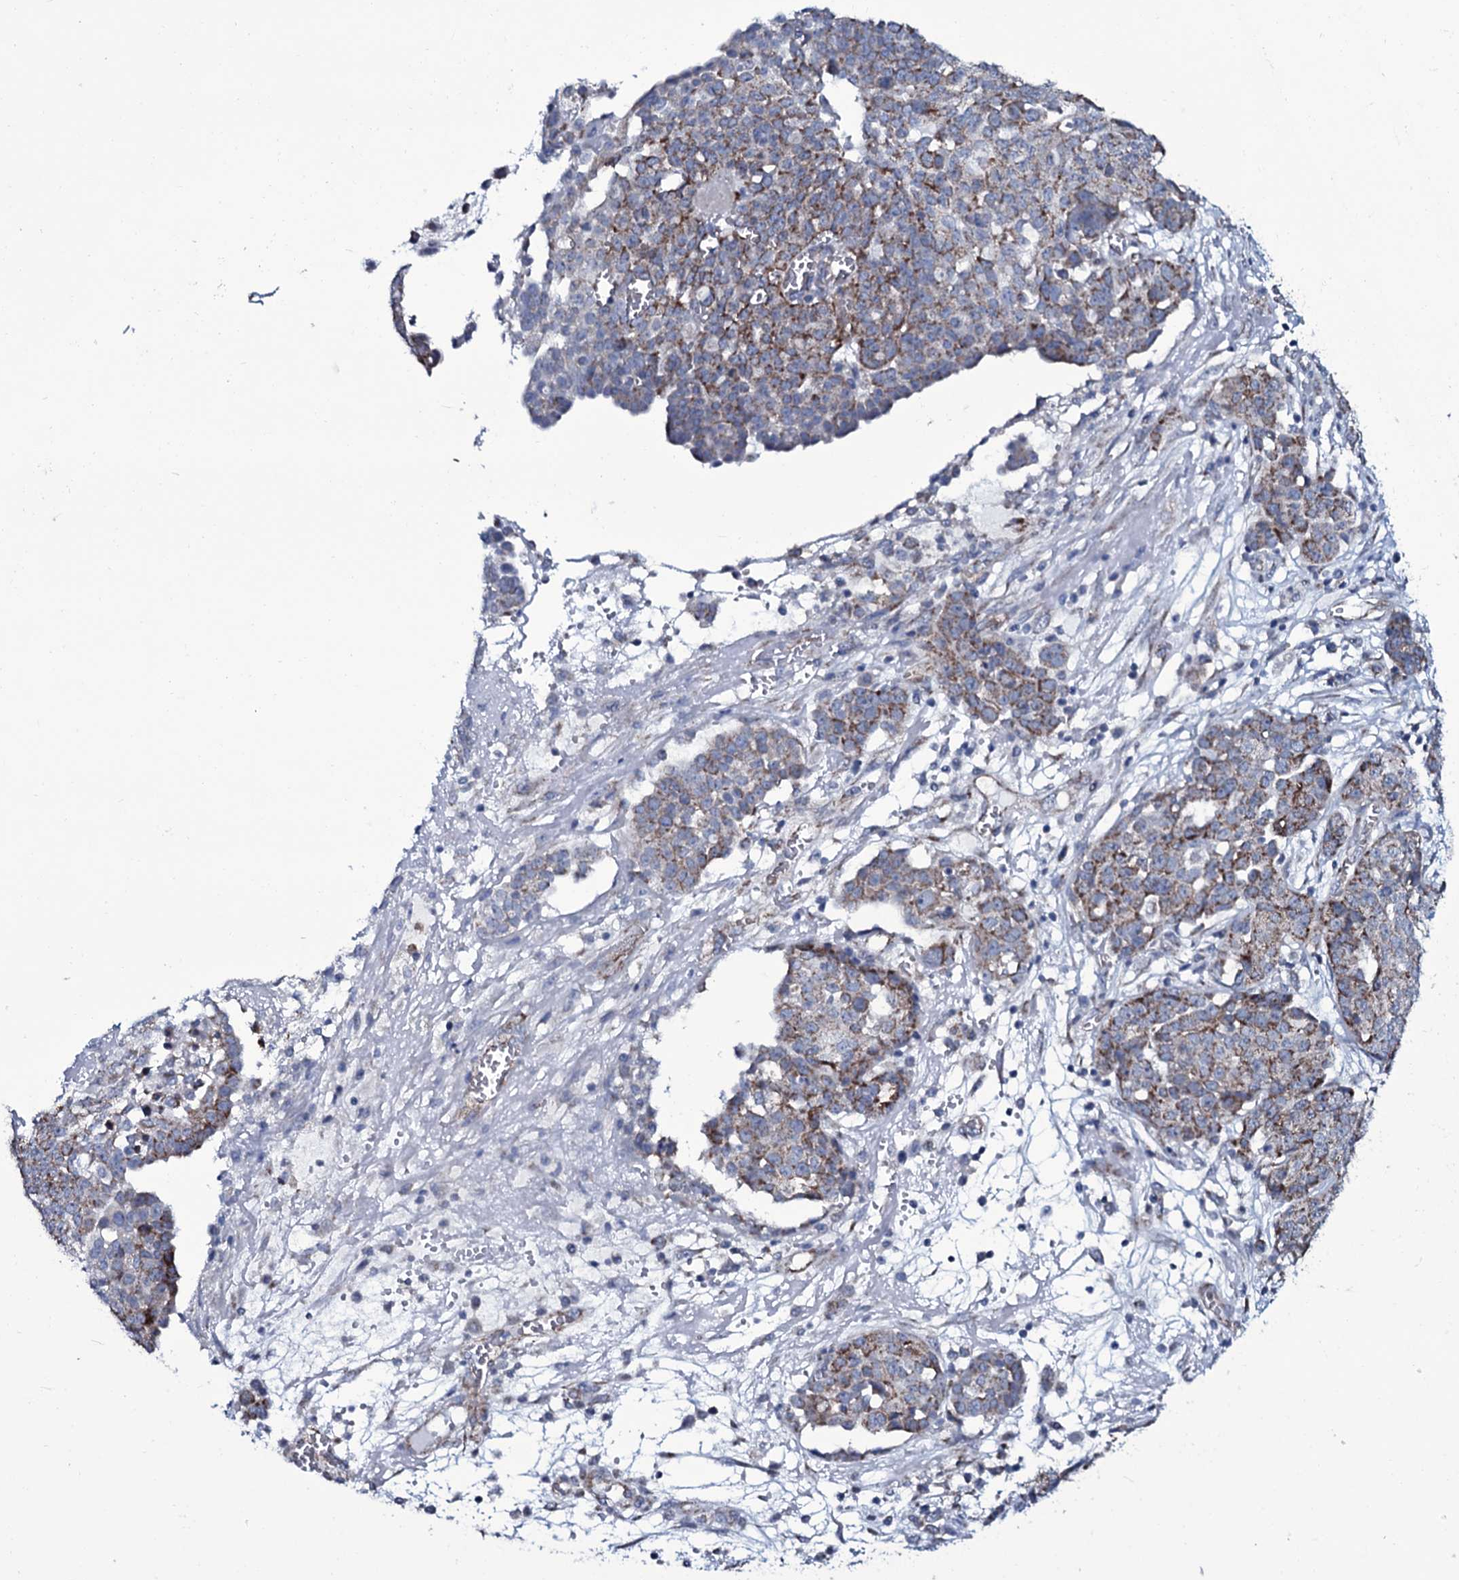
{"staining": {"intensity": "moderate", "quantity": ">75%", "location": "cytoplasmic/membranous"}, "tissue": "ovarian cancer", "cell_type": "Tumor cells", "image_type": "cancer", "snomed": [{"axis": "morphology", "description": "Cystadenocarcinoma, serous, NOS"}, {"axis": "topography", "description": "Soft tissue"}, {"axis": "topography", "description": "Ovary"}], "caption": "Human serous cystadenocarcinoma (ovarian) stained with a protein marker shows moderate staining in tumor cells.", "gene": "WIPF3", "patient": {"sex": "female", "age": 57}}